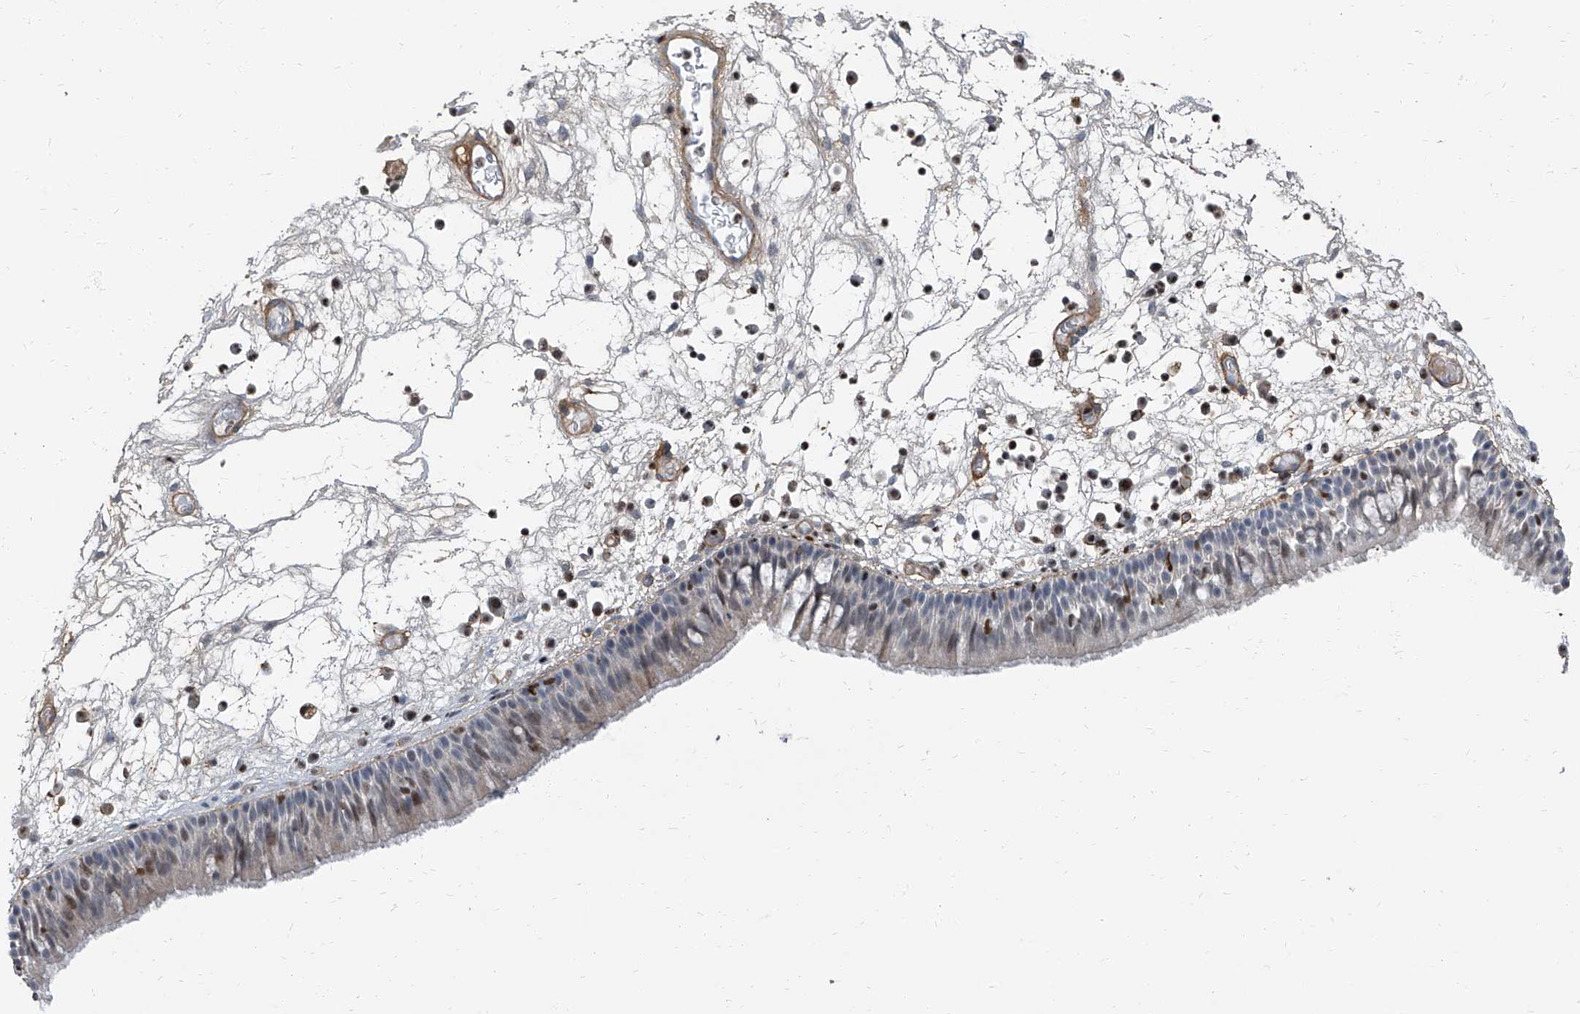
{"staining": {"intensity": "weak", "quantity": "<25%", "location": "nuclear"}, "tissue": "nasopharynx", "cell_type": "Respiratory epithelial cells", "image_type": "normal", "snomed": [{"axis": "morphology", "description": "Normal tissue, NOS"}, {"axis": "morphology", "description": "Inflammation, NOS"}, {"axis": "morphology", "description": "Malignant melanoma, Metastatic site"}, {"axis": "topography", "description": "Nasopharynx"}], "caption": "This micrograph is of normal nasopharynx stained with immunohistochemistry to label a protein in brown with the nuclei are counter-stained blue. There is no expression in respiratory epithelial cells. (Stains: DAB immunohistochemistry (IHC) with hematoxylin counter stain, Microscopy: brightfield microscopy at high magnification).", "gene": "HOXA3", "patient": {"sex": "male", "age": 70}}